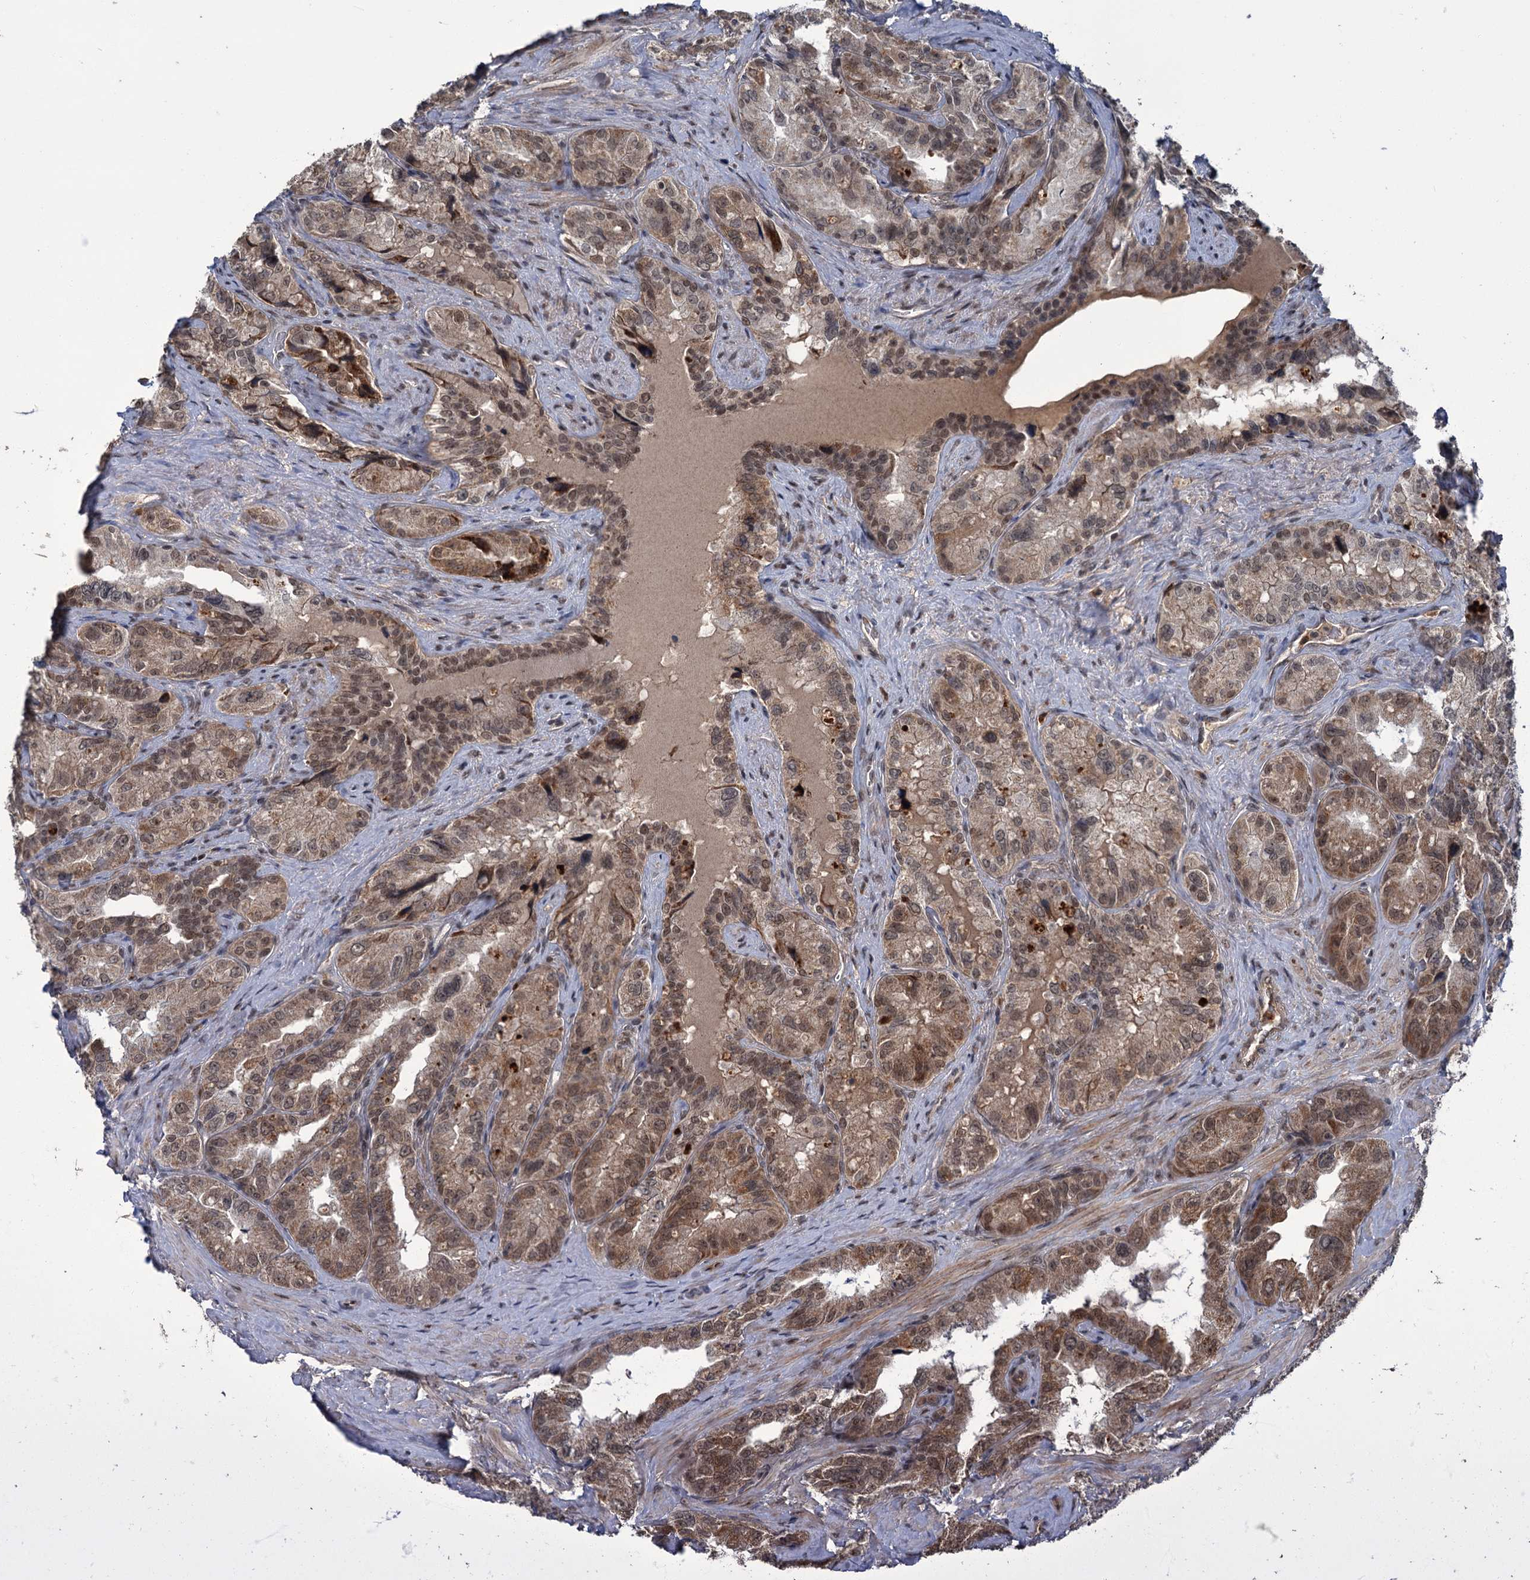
{"staining": {"intensity": "moderate", "quantity": ">75%", "location": "cytoplasmic/membranous,nuclear"}, "tissue": "seminal vesicle", "cell_type": "Glandular cells", "image_type": "normal", "snomed": [{"axis": "morphology", "description": "Normal tissue, NOS"}, {"axis": "topography", "description": "Seminal veicle"}, {"axis": "topography", "description": "Peripheral nerve tissue"}], "caption": "Immunohistochemistry (IHC) histopathology image of benign human seminal vesicle stained for a protein (brown), which reveals medium levels of moderate cytoplasmic/membranous,nuclear staining in about >75% of glandular cells.", "gene": "KANSL2", "patient": {"sex": "male", "age": 67}}